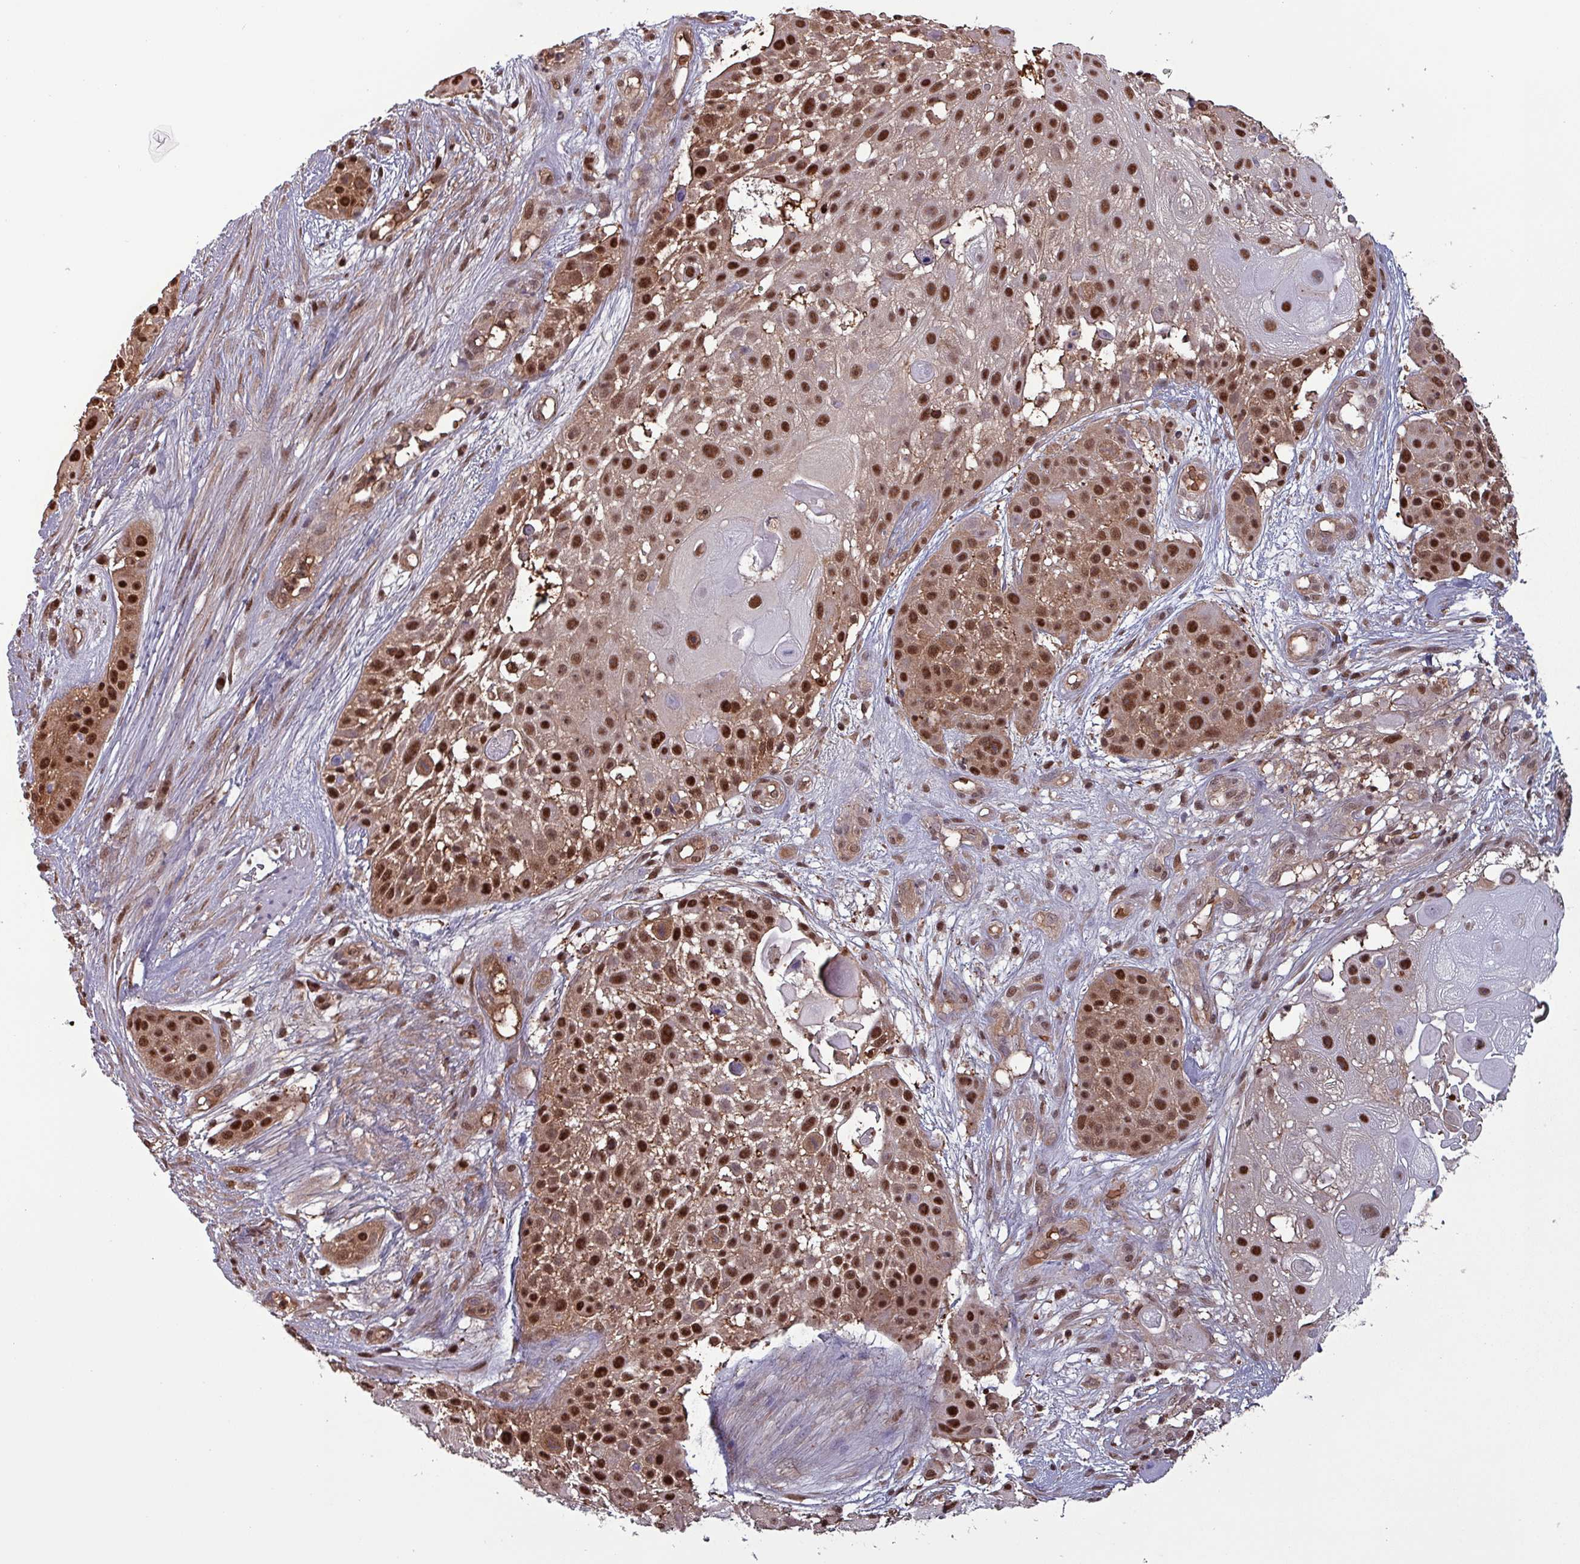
{"staining": {"intensity": "strong", "quantity": ">75%", "location": "nuclear"}, "tissue": "skin cancer", "cell_type": "Tumor cells", "image_type": "cancer", "snomed": [{"axis": "morphology", "description": "Squamous cell carcinoma, NOS"}, {"axis": "topography", "description": "Skin"}], "caption": "Approximately >75% of tumor cells in human skin squamous cell carcinoma display strong nuclear protein positivity as visualized by brown immunohistochemical staining.", "gene": "PSMB8", "patient": {"sex": "female", "age": 86}}